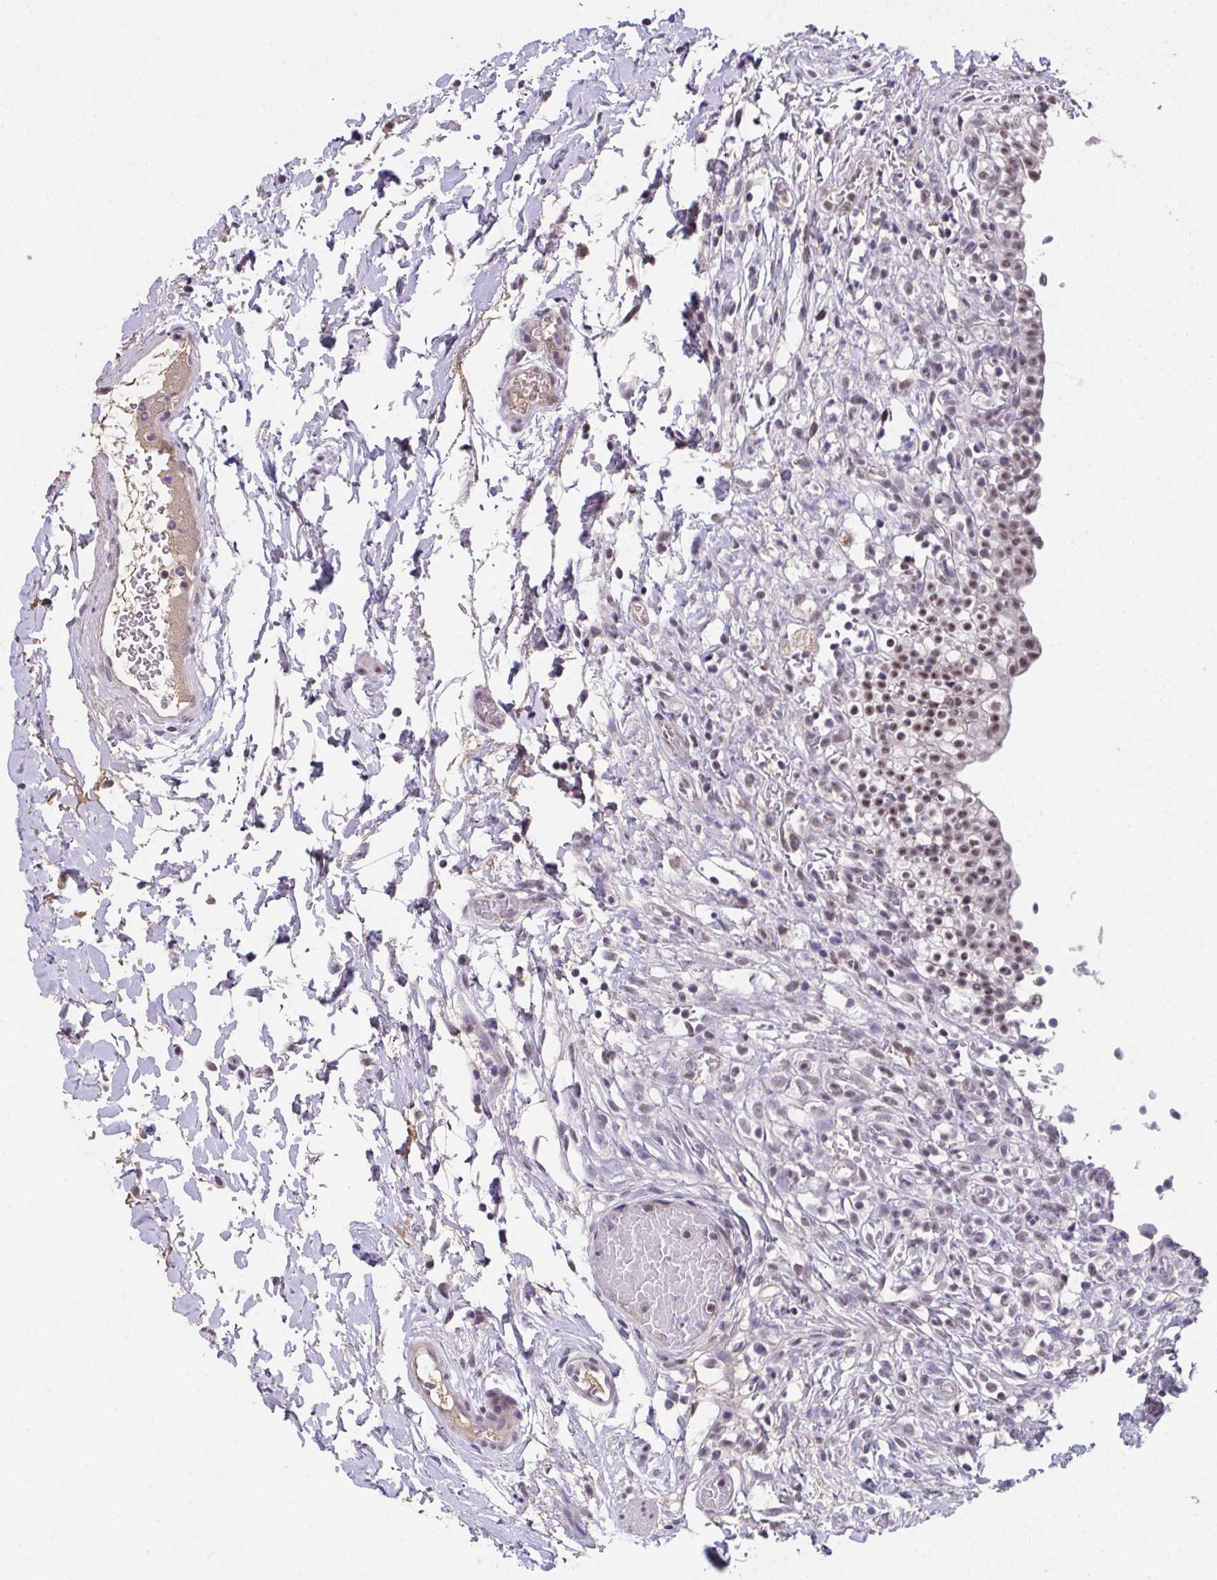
{"staining": {"intensity": "moderate", "quantity": ">75%", "location": "nuclear"}, "tissue": "urinary bladder", "cell_type": "Urothelial cells", "image_type": "normal", "snomed": [{"axis": "morphology", "description": "Normal tissue, NOS"}, {"axis": "topography", "description": "Urinary bladder"}, {"axis": "topography", "description": "Peripheral nerve tissue"}], "caption": "The immunohistochemical stain labels moderate nuclear staining in urothelial cells of benign urinary bladder. Using DAB (3,3'-diaminobenzidine) (brown) and hematoxylin (blue) stains, captured at high magnification using brightfield microscopy.", "gene": "RBBP6", "patient": {"sex": "male", "age": 55}}